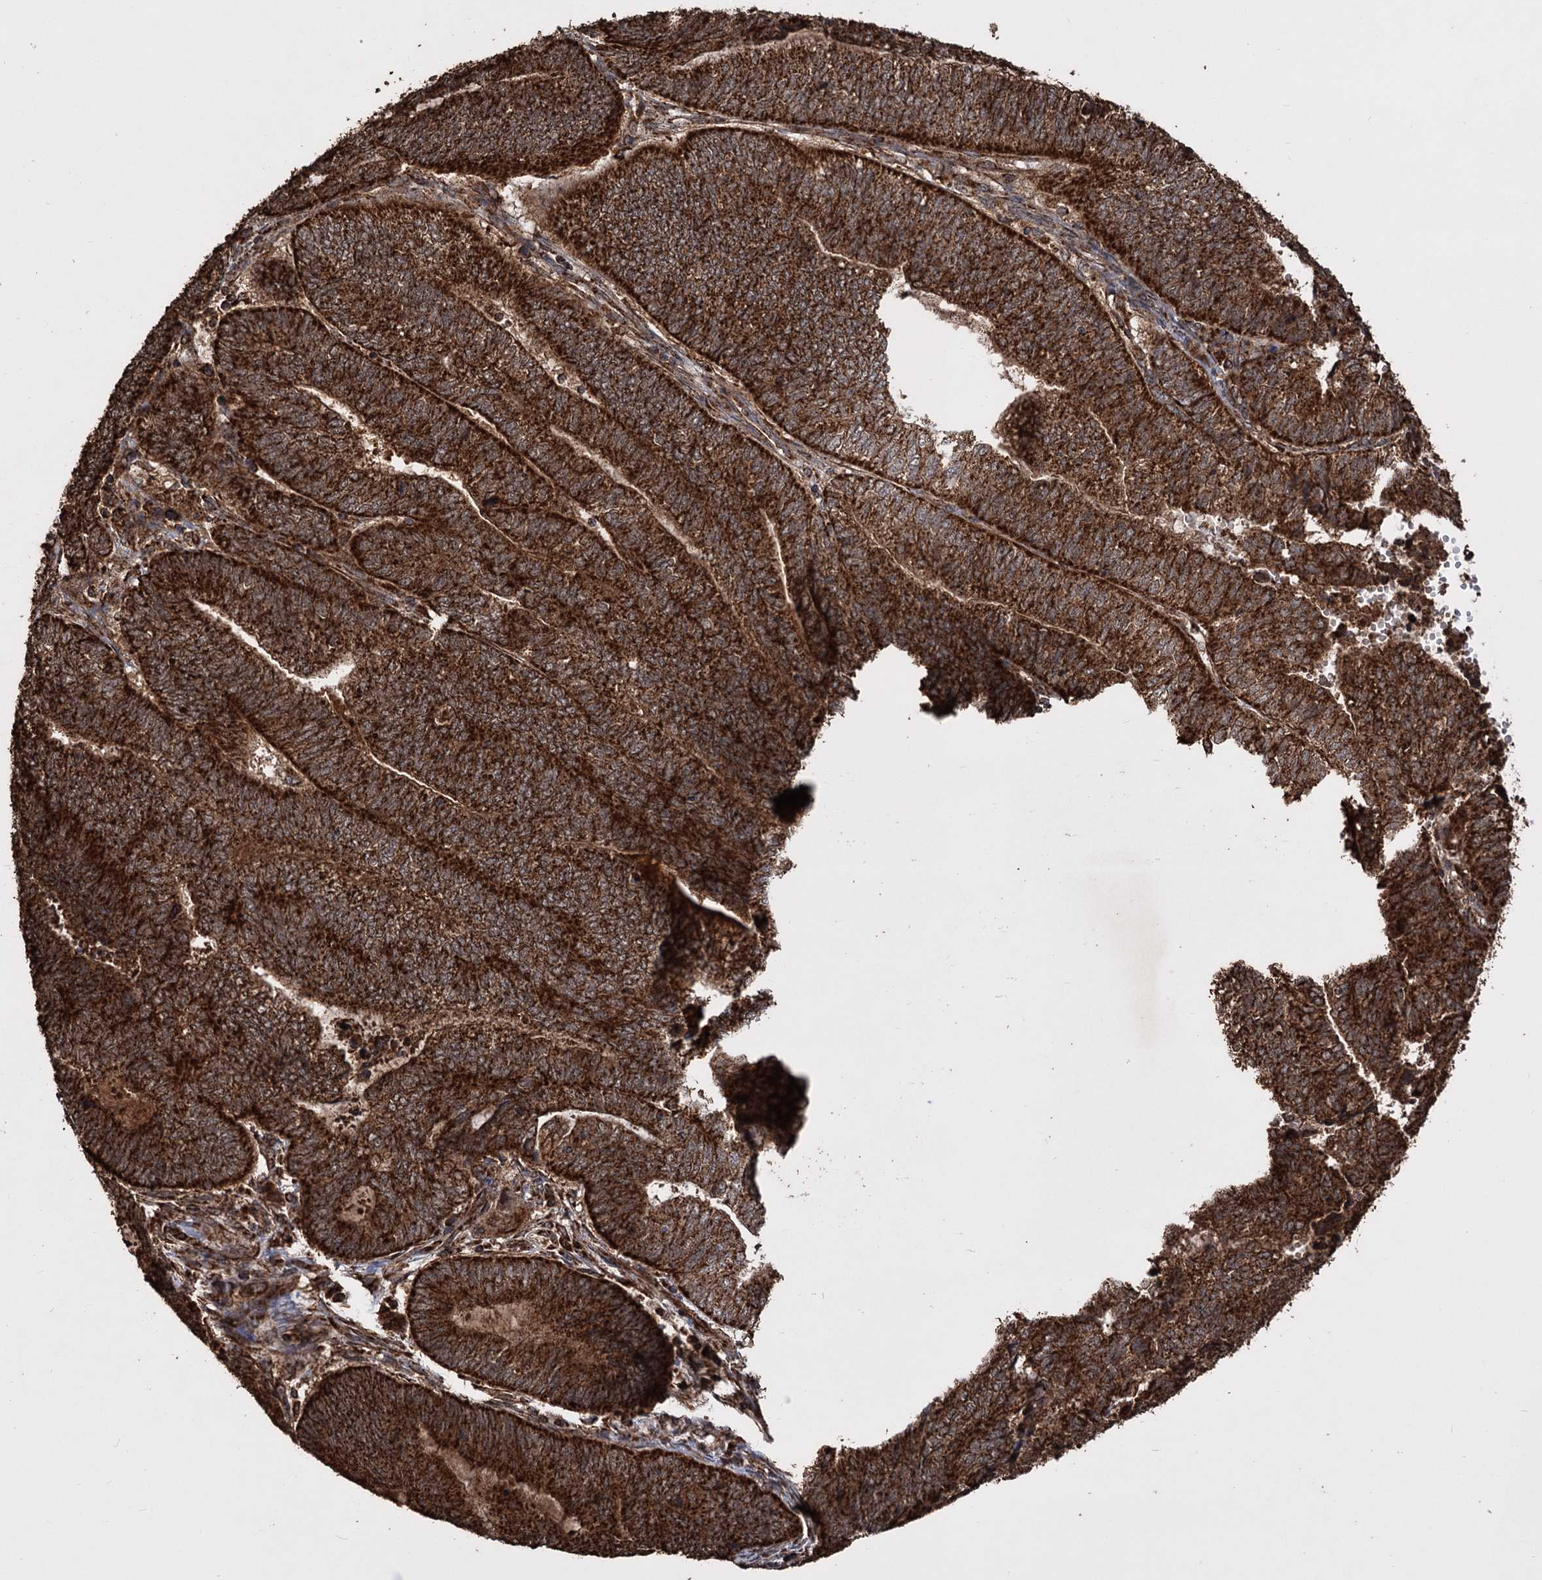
{"staining": {"intensity": "strong", "quantity": ">75%", "location": "cytoplasmic/membranous"}, "tissue": "endometrial cancer", "cell_type": "Tumor cells", "image_type": "cancer", "snomed": [{"axis": "morphology", "description": "Adenocarcinoma, NOS"}, {"axis": "topography", "description": "Uterus"}, {"axis": "topography", "description": "Endometrium"}], "caption": "Immunohistochemical staining of endometrial cancer (adenocarcinoma) shows high levels of strong cytoplasmic/membranous protein staining in approximately >75% of tumor cells.", "gene": "IPO4", "patient": {"sex": "female", "age": 70}}